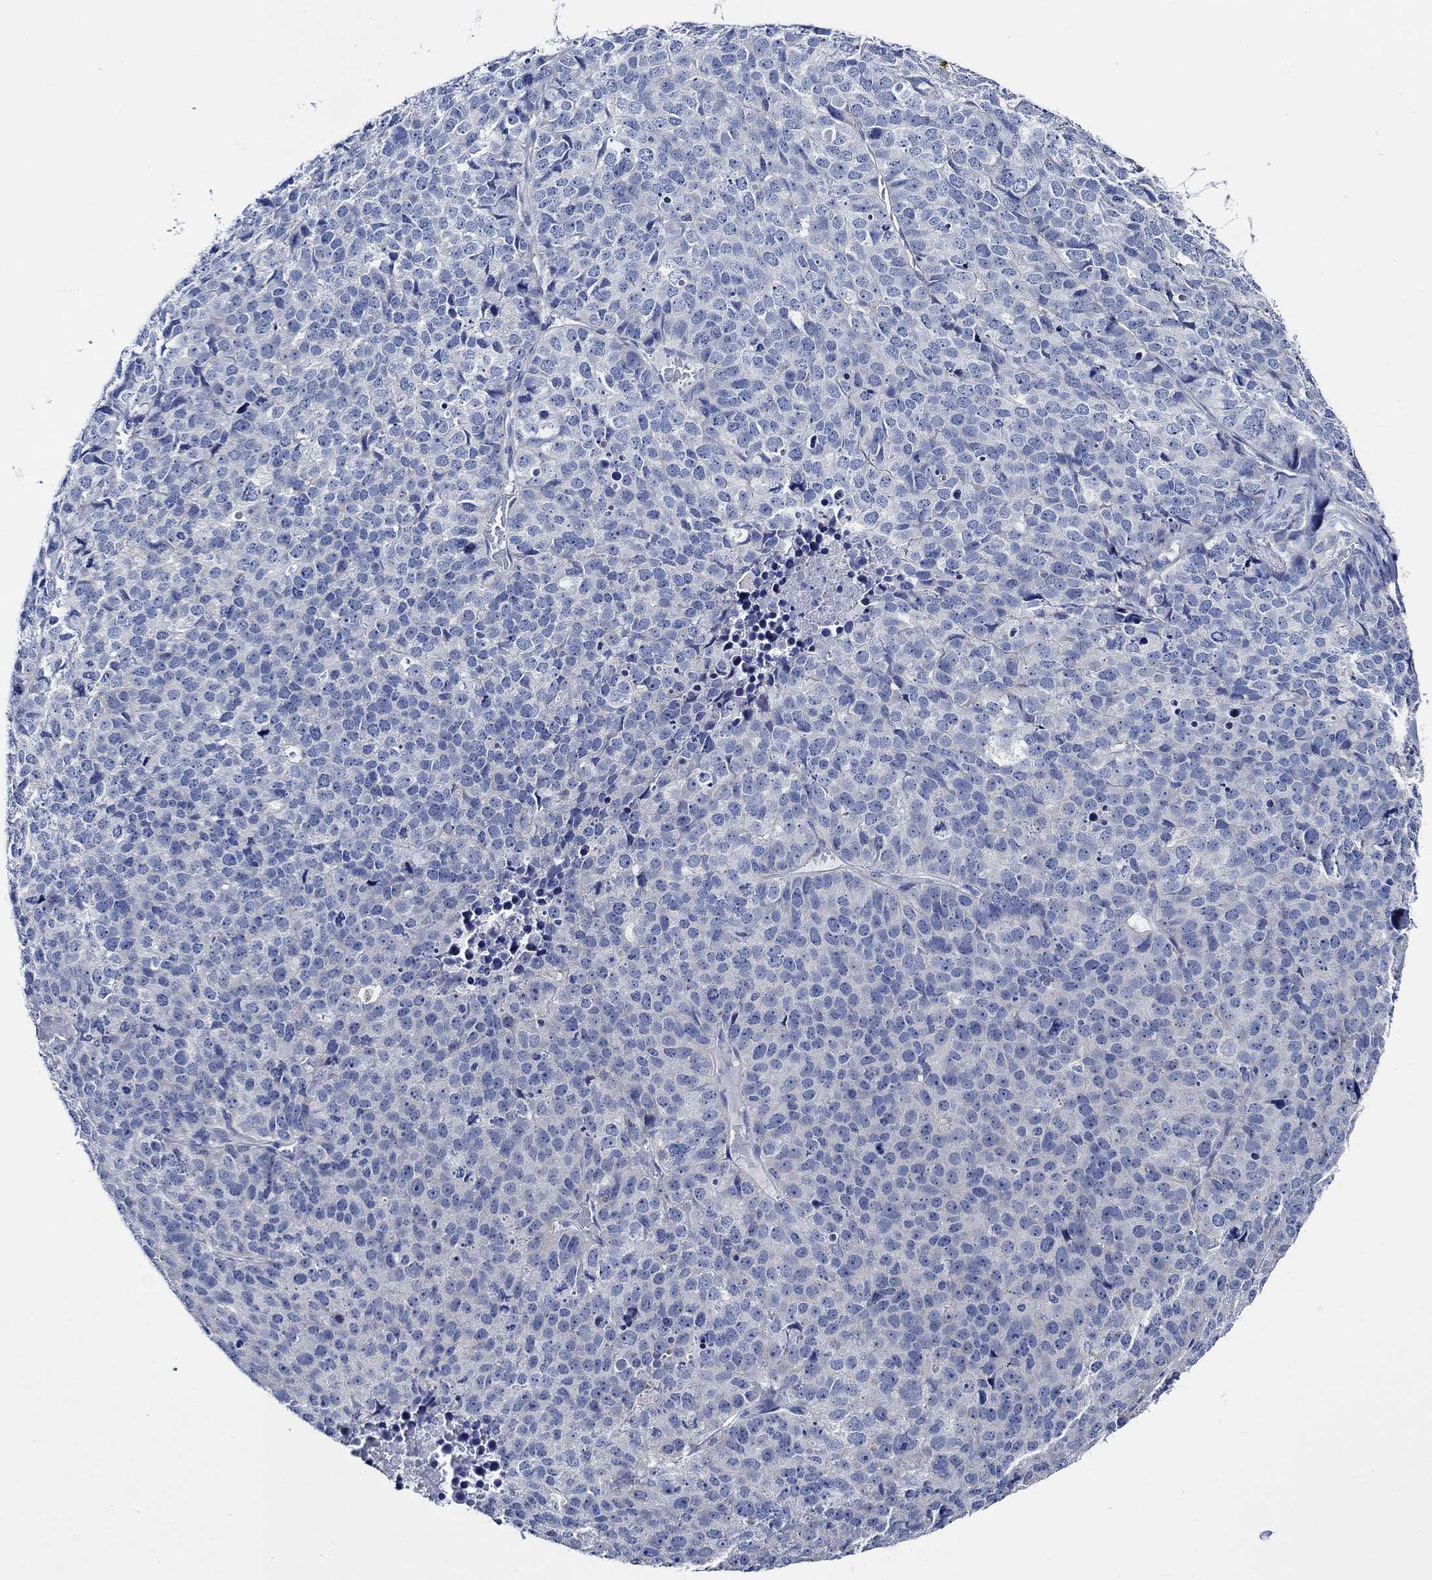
{"staining": {"intensity": "negative", "quantity": "none", "location": "none"}, "tissue": "stomach cancer", "cell_type": "Tumor cells", "image_type": "cancer", "snomed": [{"axis": "morphology", "description": "Adenocarcinoma, NOS"}, {"axis": "topography", "description": "Stomach"}], "caption": "DAB (3,3'-diaminobenzidine) immunohistochemical staining of stomach adenocarcinoma demonstrates no significant expression in tumor cells.", "gene": "WDR62", "patient": {"sex": "male", "age": 69}}